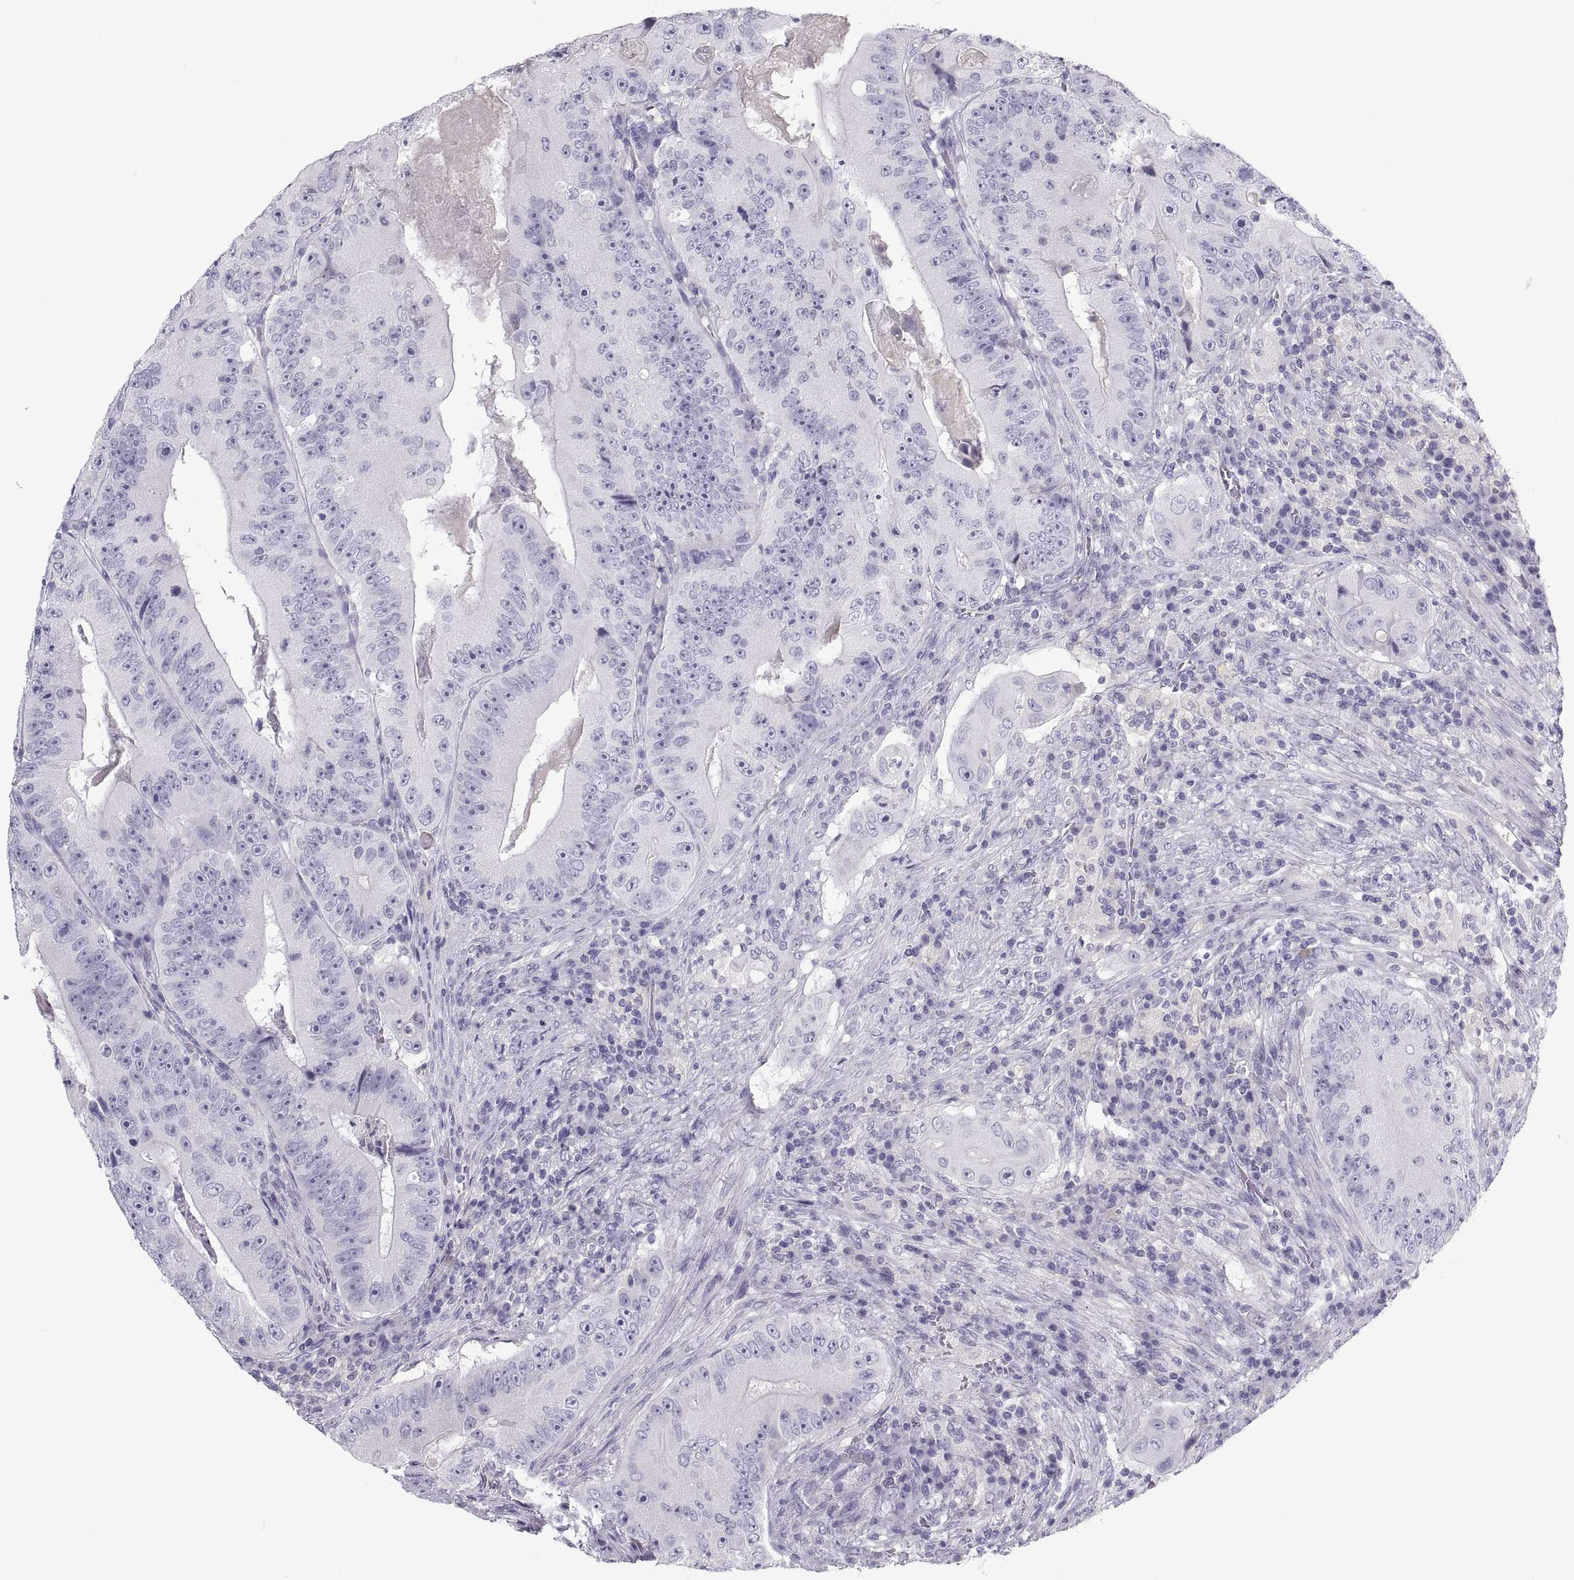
{"staining": {"intensity": "negative", "quantity": "none", "location": "none"}, "tissue": "colorectal cancer", "cell_type": "Tumor cells", "image_type": "cancer", "snomed": [{"axis": "morphology", "description": "Adenocarcinoma, NOS"}, {"axis": "topography", "description": "Colon"}], "caption": "The photomicrograph displays no significant staining in tumor cells of colorectal adenocarcinoma.", "gene": "MAGEB2", "patient": {"sex": "female", "age": 86}}